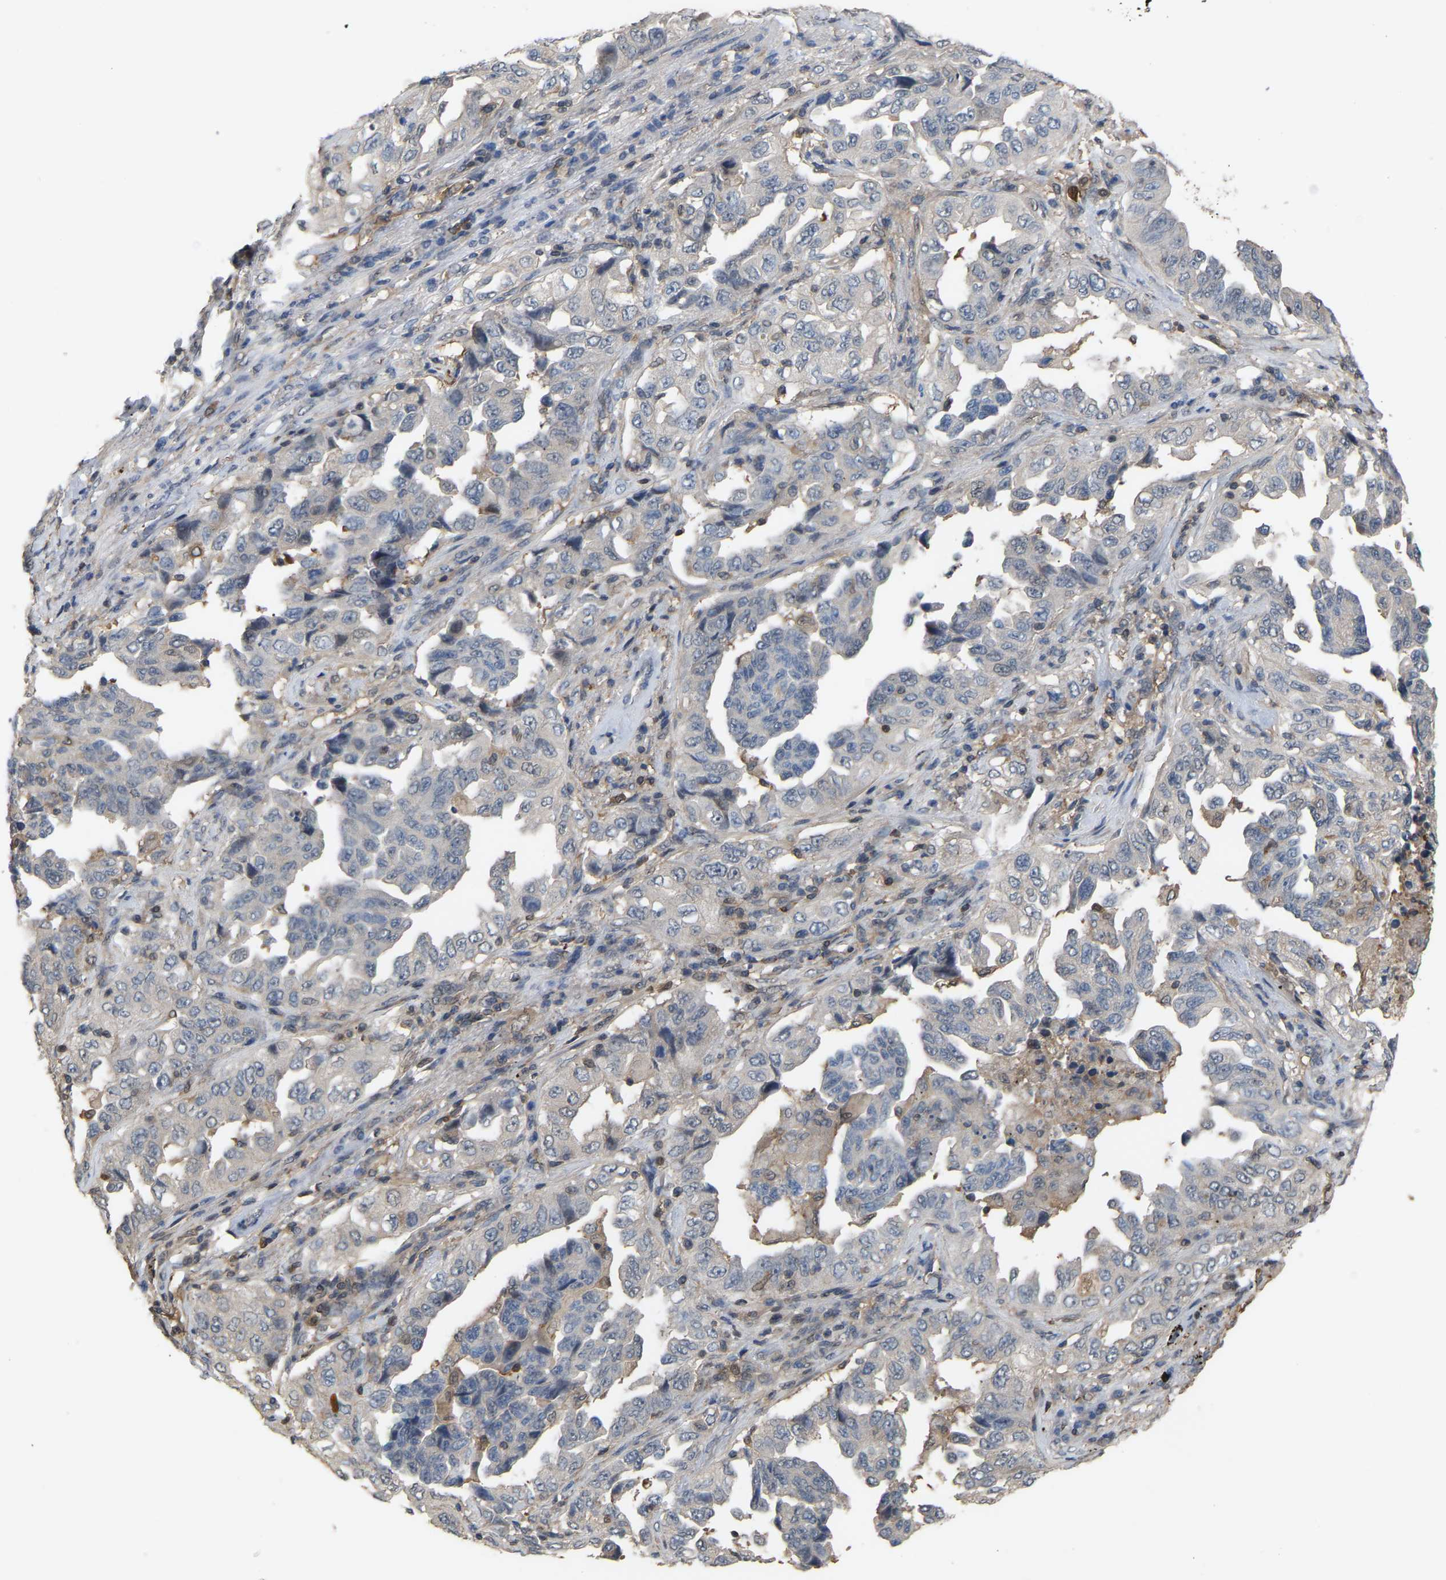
{"staining": {"intensity": "negative", "quantity": "none", "location": "none"}, "tissue": "lung cancer", "cell_type": "Tumor cells", "image_type": "cancer", "snomed": [{"axis": "morphology", "description": "Adenocarcinoma, NOS"}, {"axis": "topography", "description": "Lung"}], "caption": "High power microscopy histopathology image of an immunohistochemistry (IHC) micrograph of adenocarcinoma (lung), revealing no significant staining in tumor cells.", "gene": "MTPN", "patient": {"sex": "female", "age": 51}}